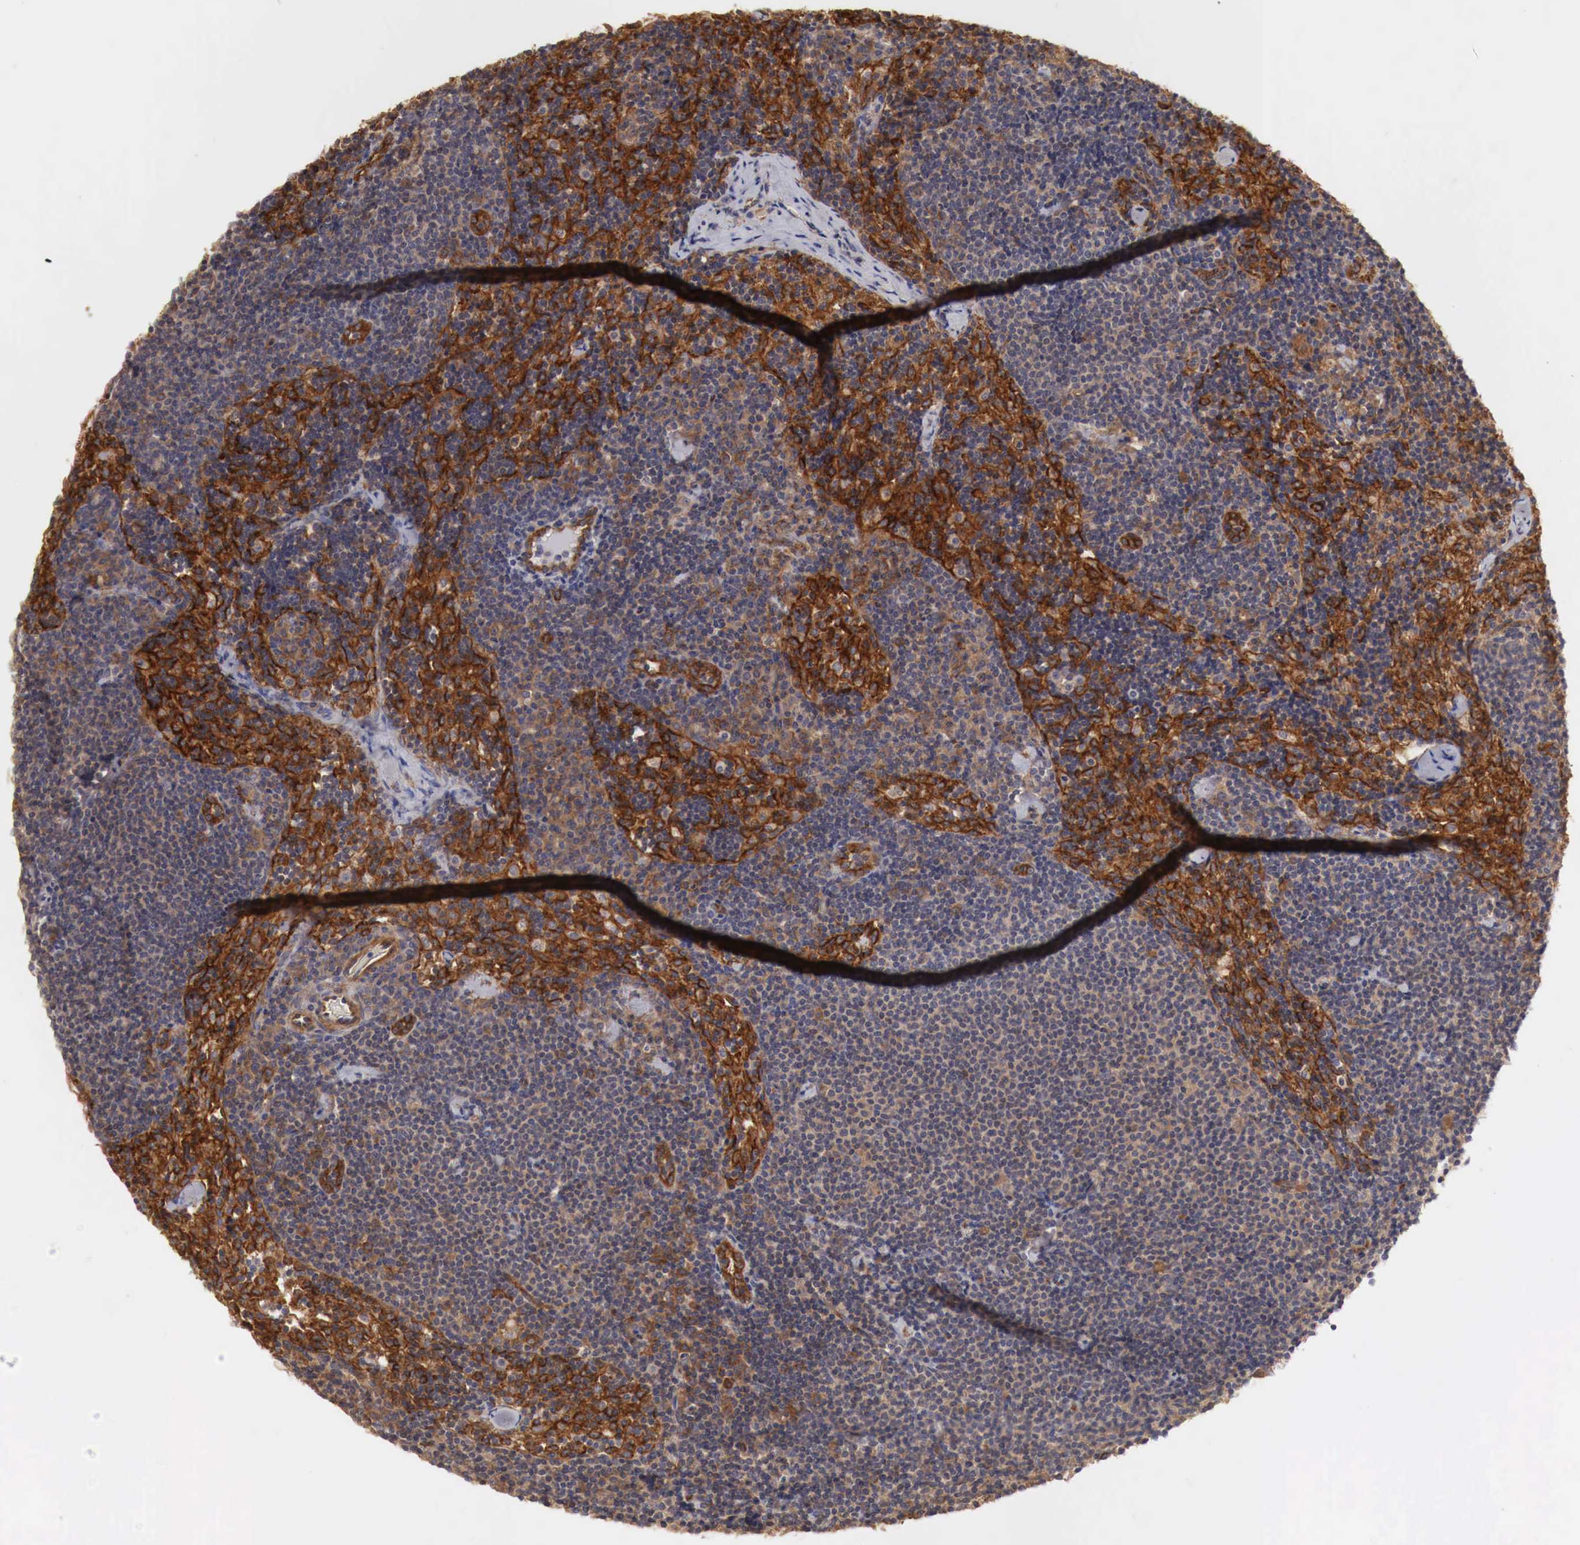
{"staining": {"intensity": "moderate", "quantity": ">75%", "location": "cytoplasmic/membranous"}, "tissue": "lymph node", "cell_type": "Germinal center cells", "image_type": "normal", "snomed": [{"axis": "morphology", "description": "Normal tissue, NOS"}, {"axis": "topography", "description": "Lymph node"}], "caption": "Unremarkable lymph node reveals moderate cytoplasmic/membranous expression in about >75% of germinal center cells, visualized by immunohistochemistry. Using DAB (brown) and hematoxylin (blue) stains, captured at high magnification using brightfield microscopy.", "gene": "ARMCX4", "patient": {"sex": "female", "age": 35}}